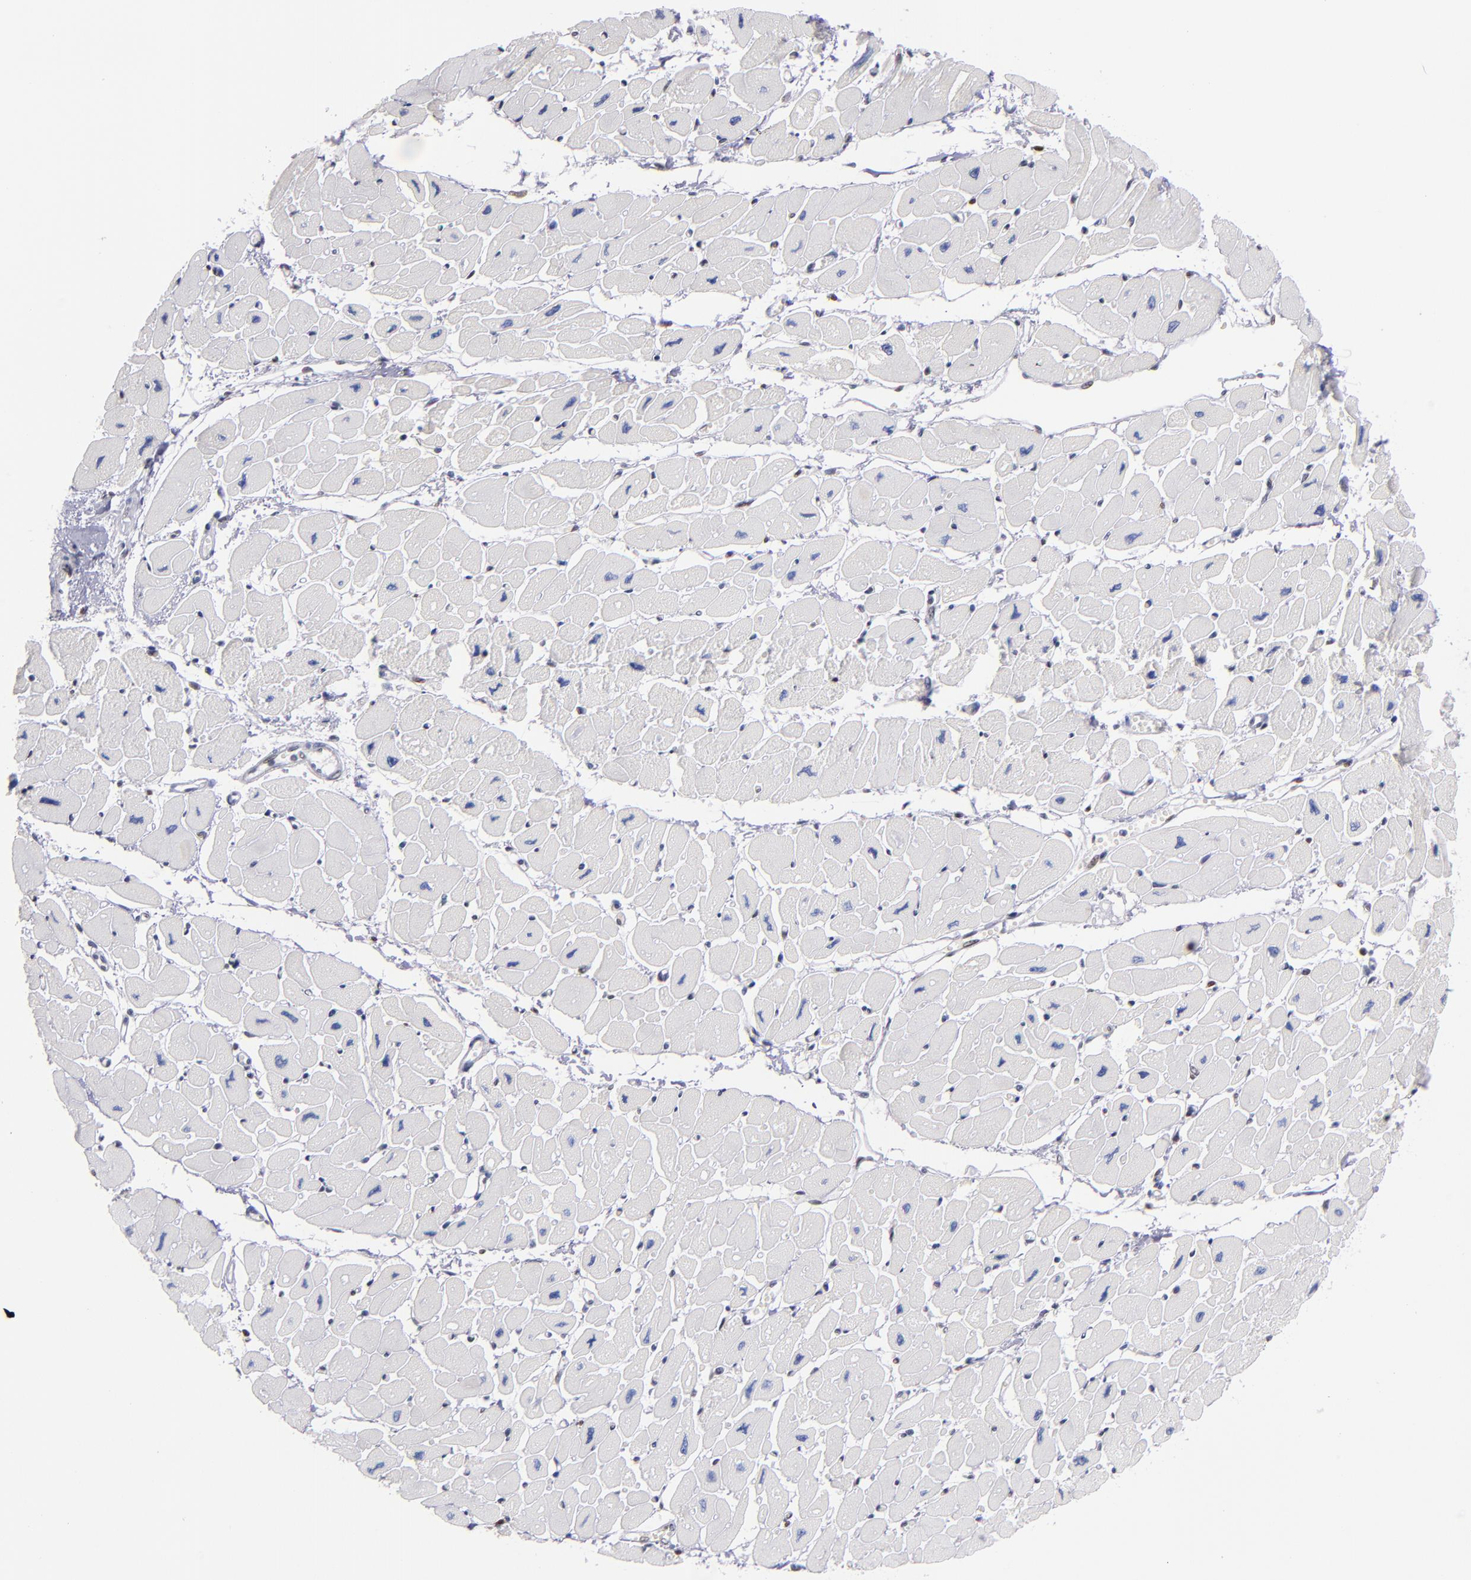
{"staining": {"intensity": "negative", "quantity": "none", "location": "none"}, "tissue": "heart muscle", "cell_type": "Cardiomyocytes", "image_type": "normal", "snomed": [{"axis": "morphology", "description": "Normal tissue, NOS"}, {"axis": "topography", "description": "Heart"}], "caption": "Photomicrograph shows no significant protein expression in cardiomyocytes of benign heart muscle. (Immunohistochemistry, brightfield microscopy, high magnification).", "gene": "IFI16", "patient": {"sex": "female", "age": 54}}